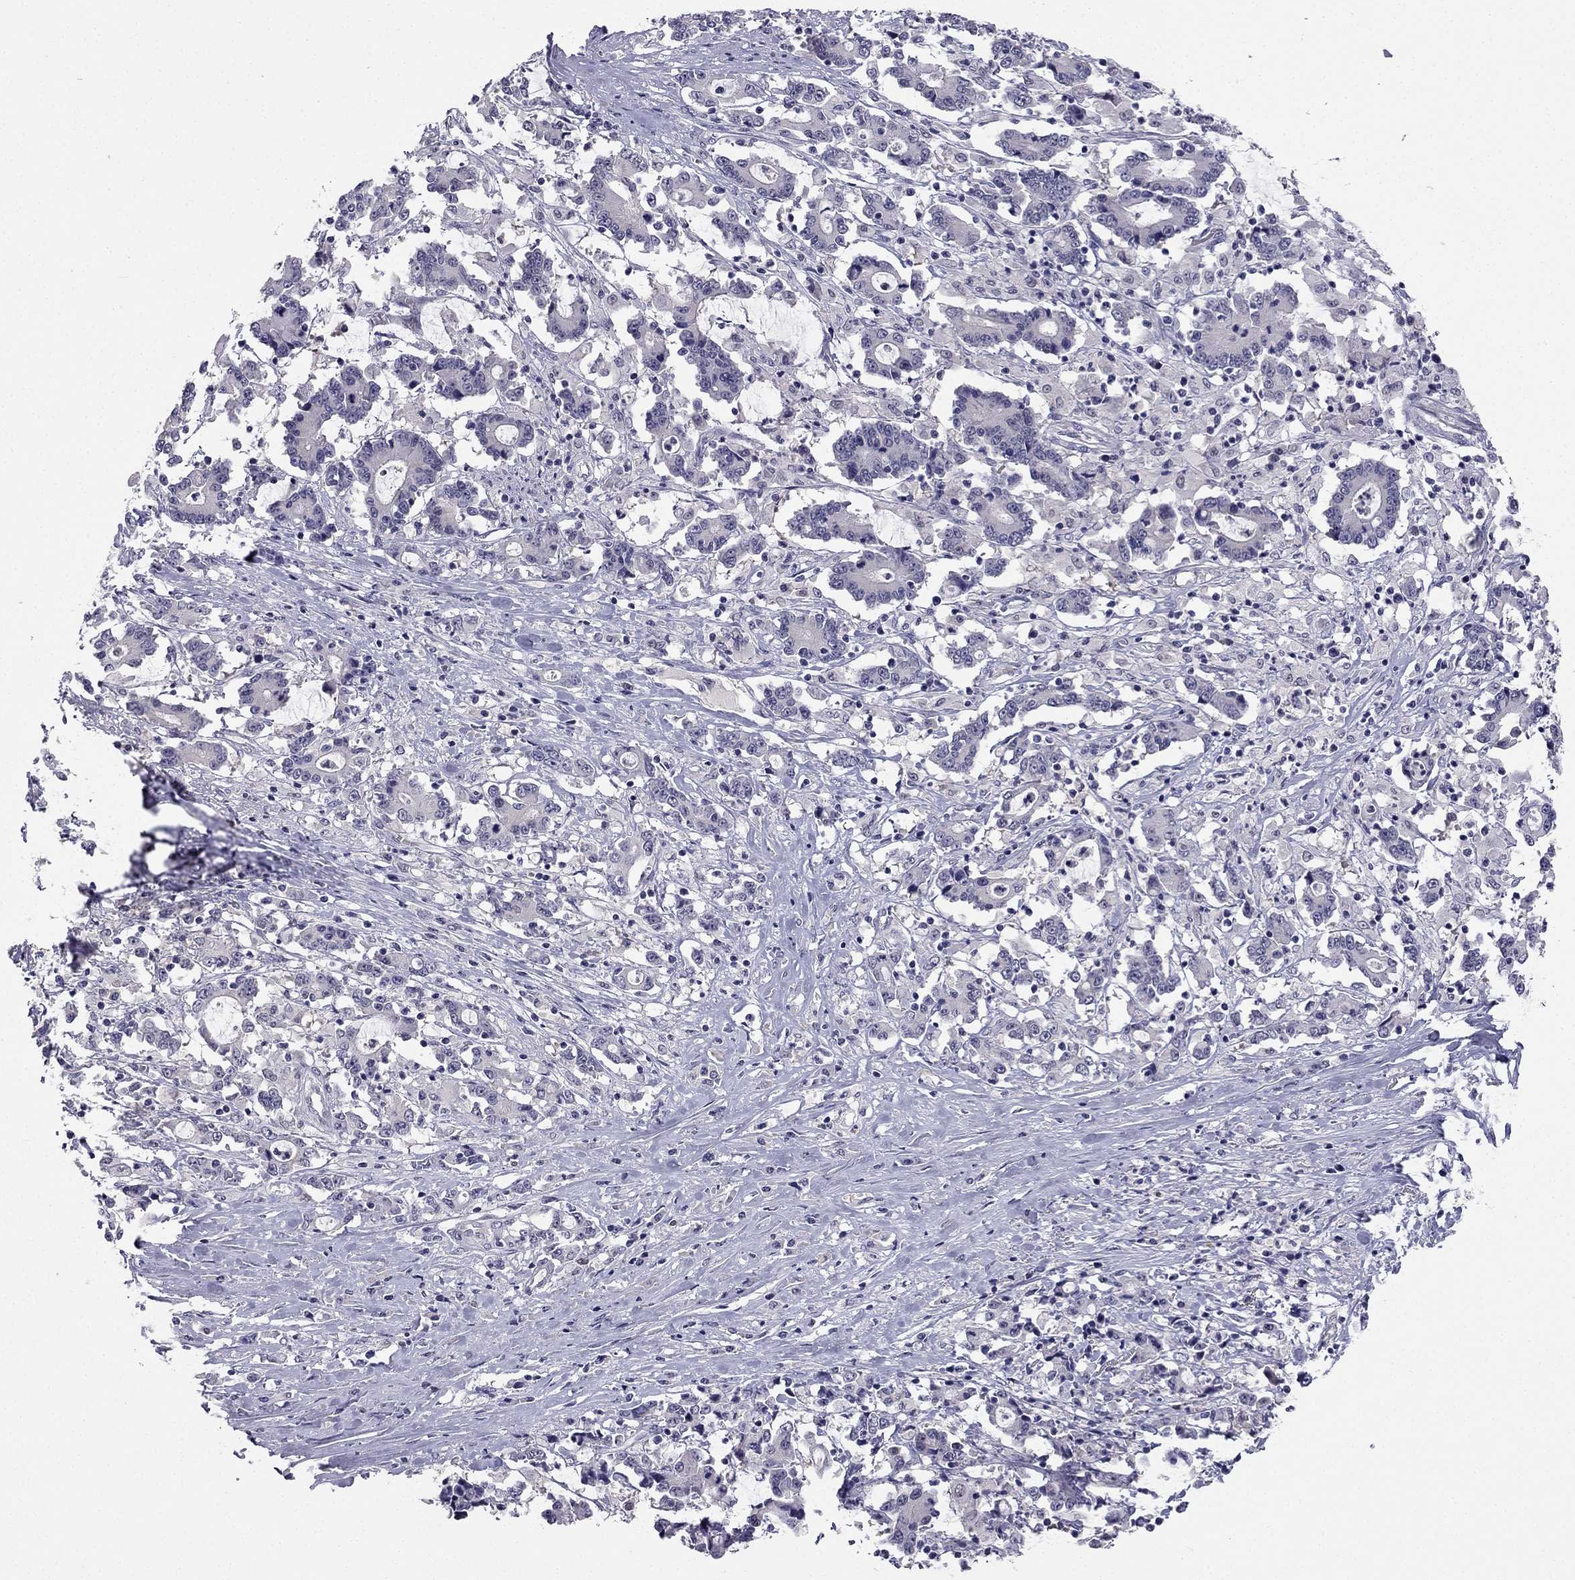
{"staining": {"intensity": "negative", "quantity": "none", "location": "none"}, "tissue": "stomach cancer", "cell_type": "Tumor cells", "image_type": "cancer", "snomed": [{"axis": "morphology", "description": "Adenocarcinoma, NOS"}, {"axis": "topography", "description": "Stomach, upper"}], "caption": "DAB immunohistochemical staining of stomach adenocarcinoma reveals no significant positivity in tumor cells.", "gene": "C16orf89", "patient": {"sex": "male", "age": 68}}